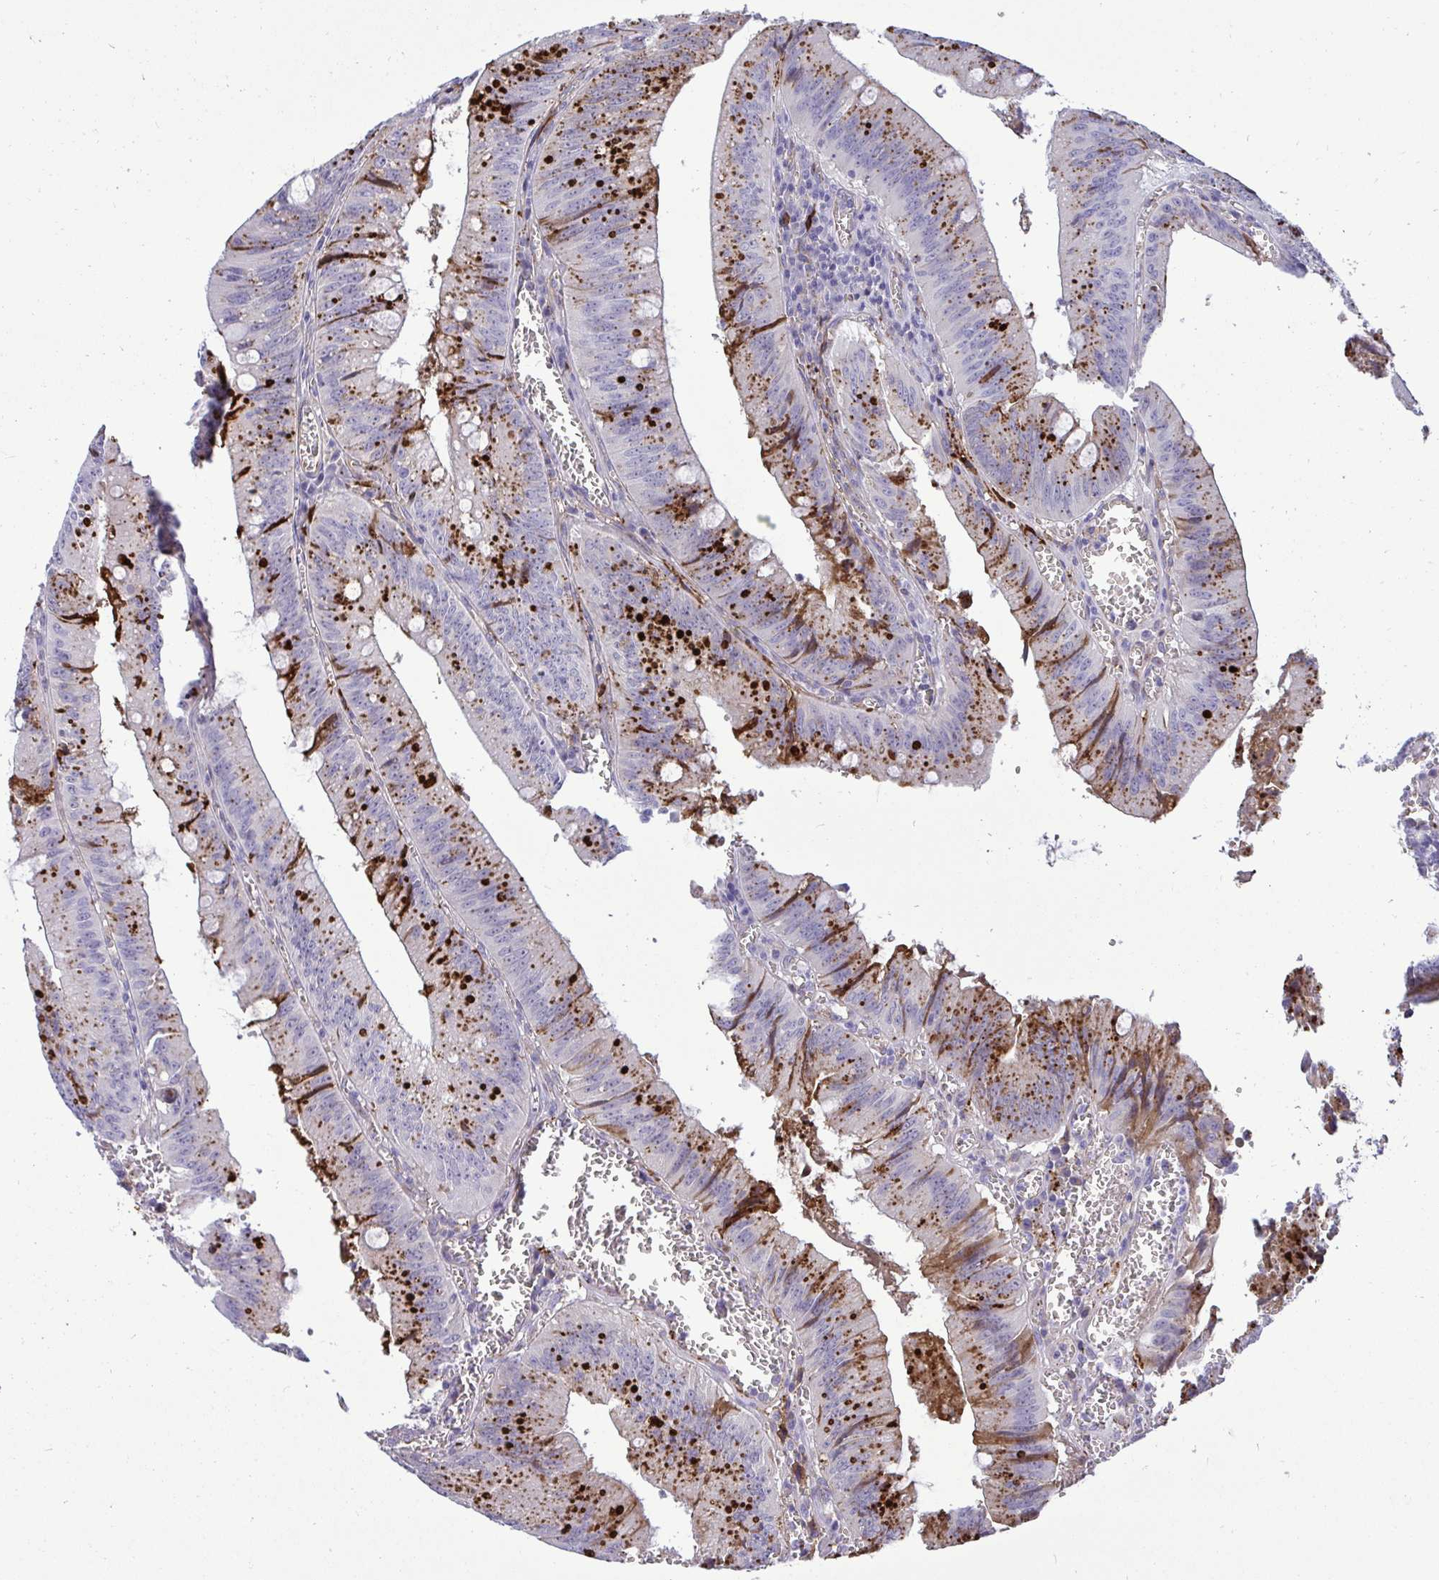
{"staining": {"intensity": "strong", "quantity": "25%-75%", "location": "cytoplasmic/membranous"}, "tissue": "colorectal cancer", "cell_type": "Tumor cells", "image_type": "cancer", "snomed": [{"axis": "morphology", "description": "Adenocarcinoma, NOS"}, {"axis": "topography", "description": "Rectum"}], "caption": "Adenocarcinoma (colorectal) stained for a protein shows strong cytoplasmic/membranous positivity in tumor cells.", "gene": "F2", "patient": {"sex": "female", "age": 81}}